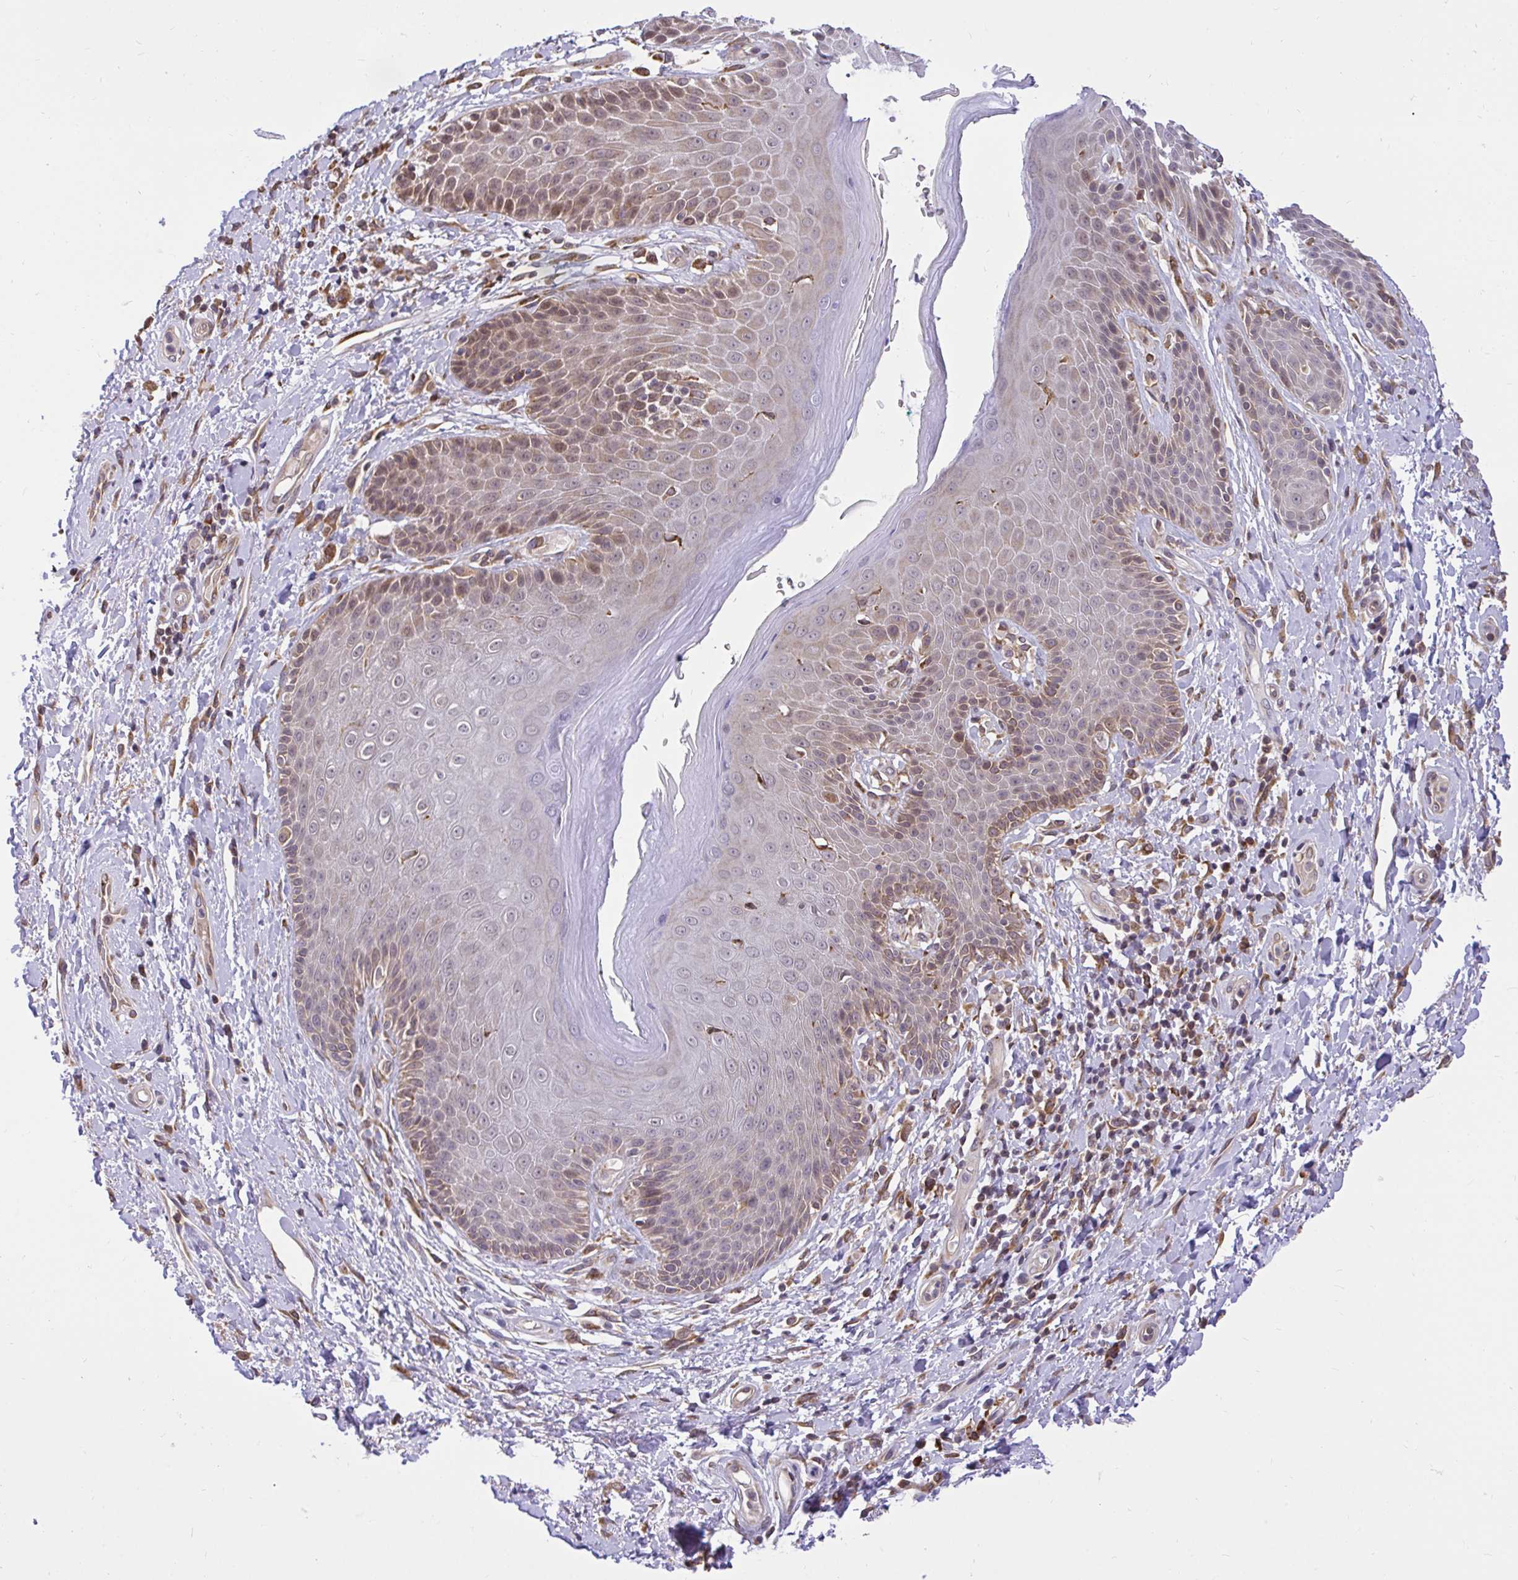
{"staining": {"intensity": "moderate", "quantity": "<25%", "location": "cytoplasmic/membranous"}, "tissue": "skin", "cell_type": "Epidermal cells", "image_type": "normal", "snomed": [{"axis": "morphology", "description": "Normal tissue, NOS"}, {"axis": "topography", "description": "Anal"}, {"axis": "topography", "description": "Peripheral nerve tissue"}], "caption": "A brown stain highlights moderate cytoplasmic/membranous expression of a protein in epidermal cells of benign skin. Nuclei are stained in blue.", "gene": "NAALAD2", "patient": {"sex": "male", "age": 51}}